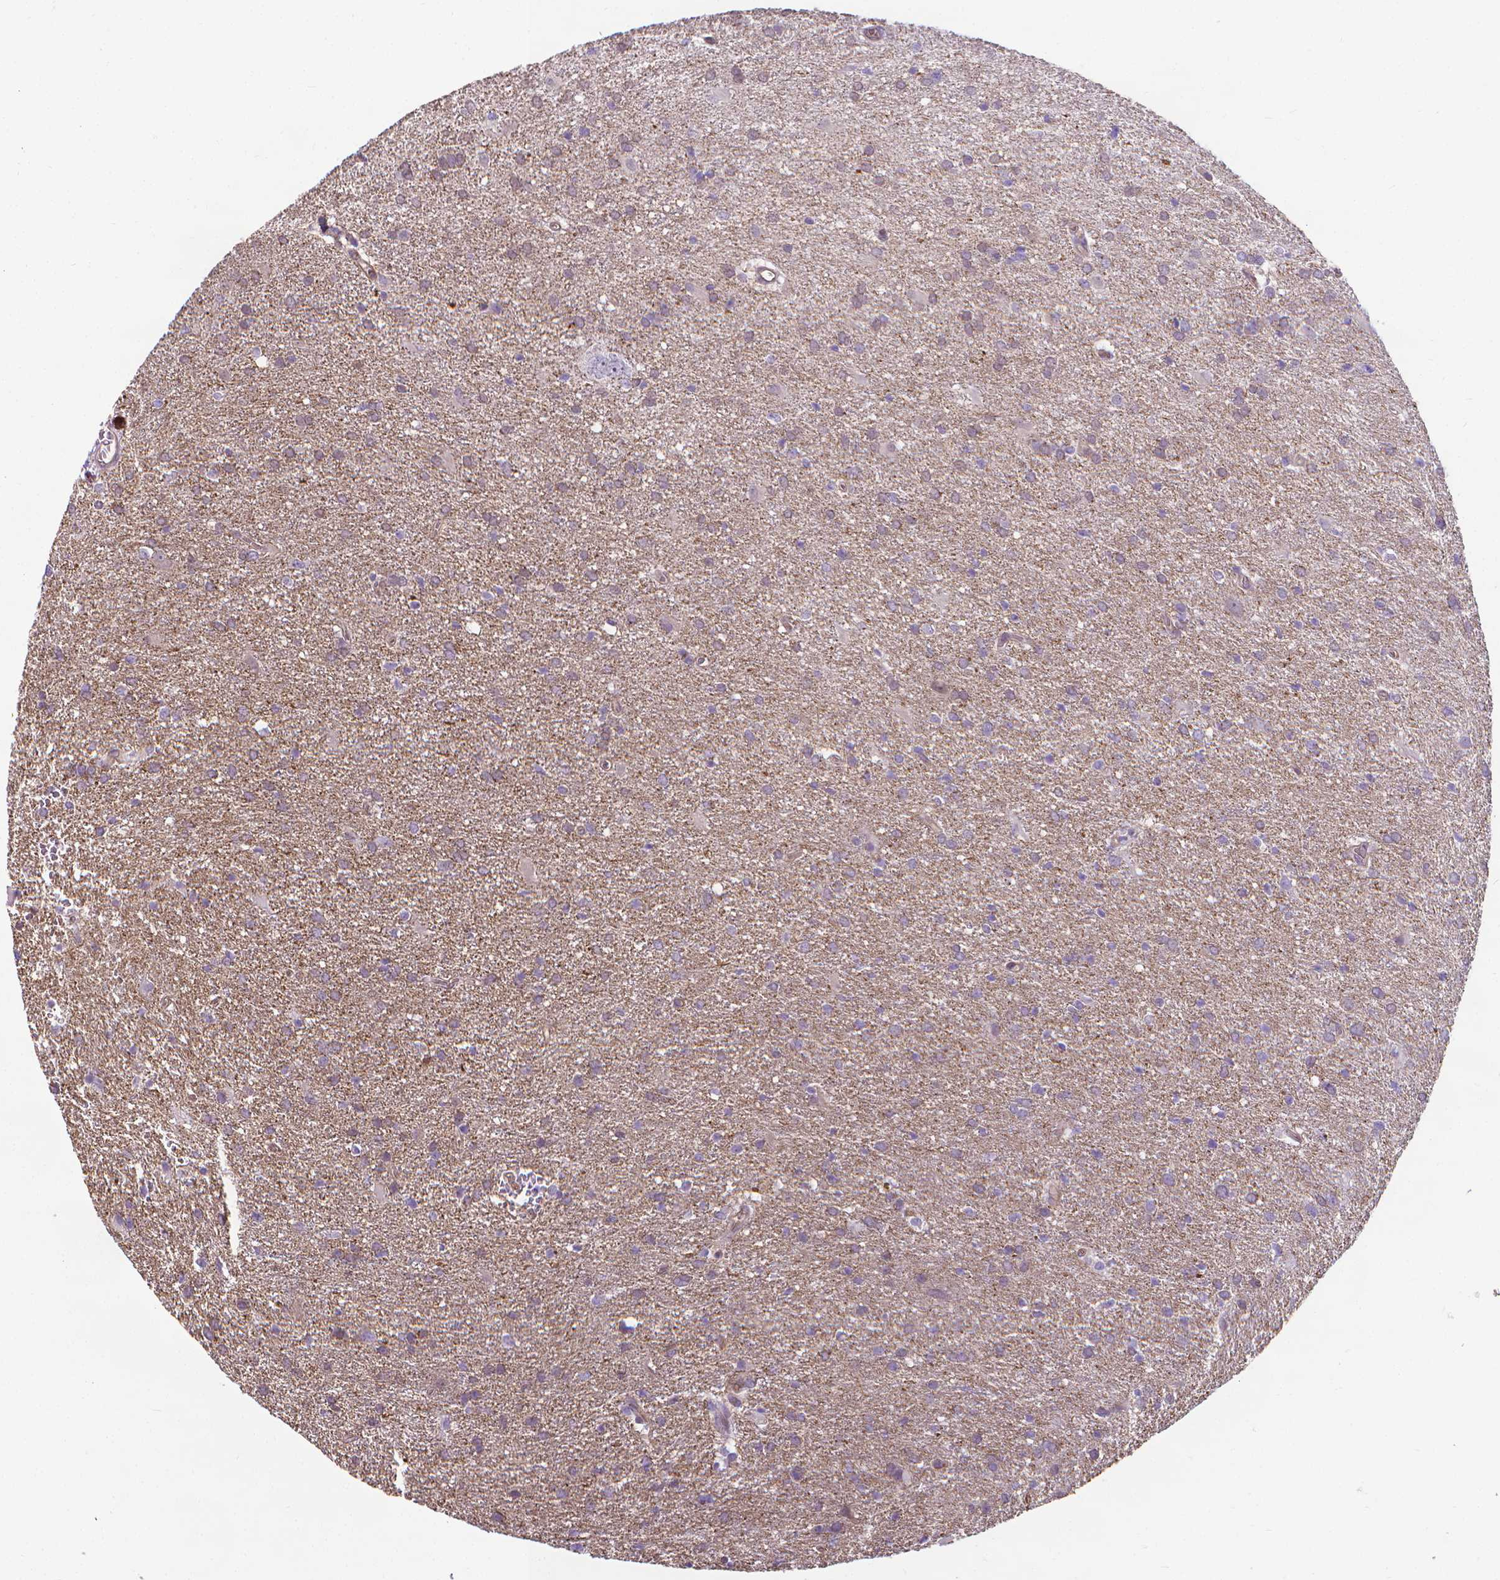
{"staining": {"intensity": "negative", "quantity": "none", "location": "none"}, "tissue": "glioma", "cell_type": "Tumor cells", "image_type": "cancer", "snomed": [{"axis": "morphology", "description": "Glioma, malignant, Low grade"}, {"axis": "topography", "description": "Brain"}], "caption": "Immunohistochemistry of human low-grade glioma (malignant) exhibits no expression in tumor cells.", "gene": "CLIC4", "patient": {"sex": "male", "age": 66}}